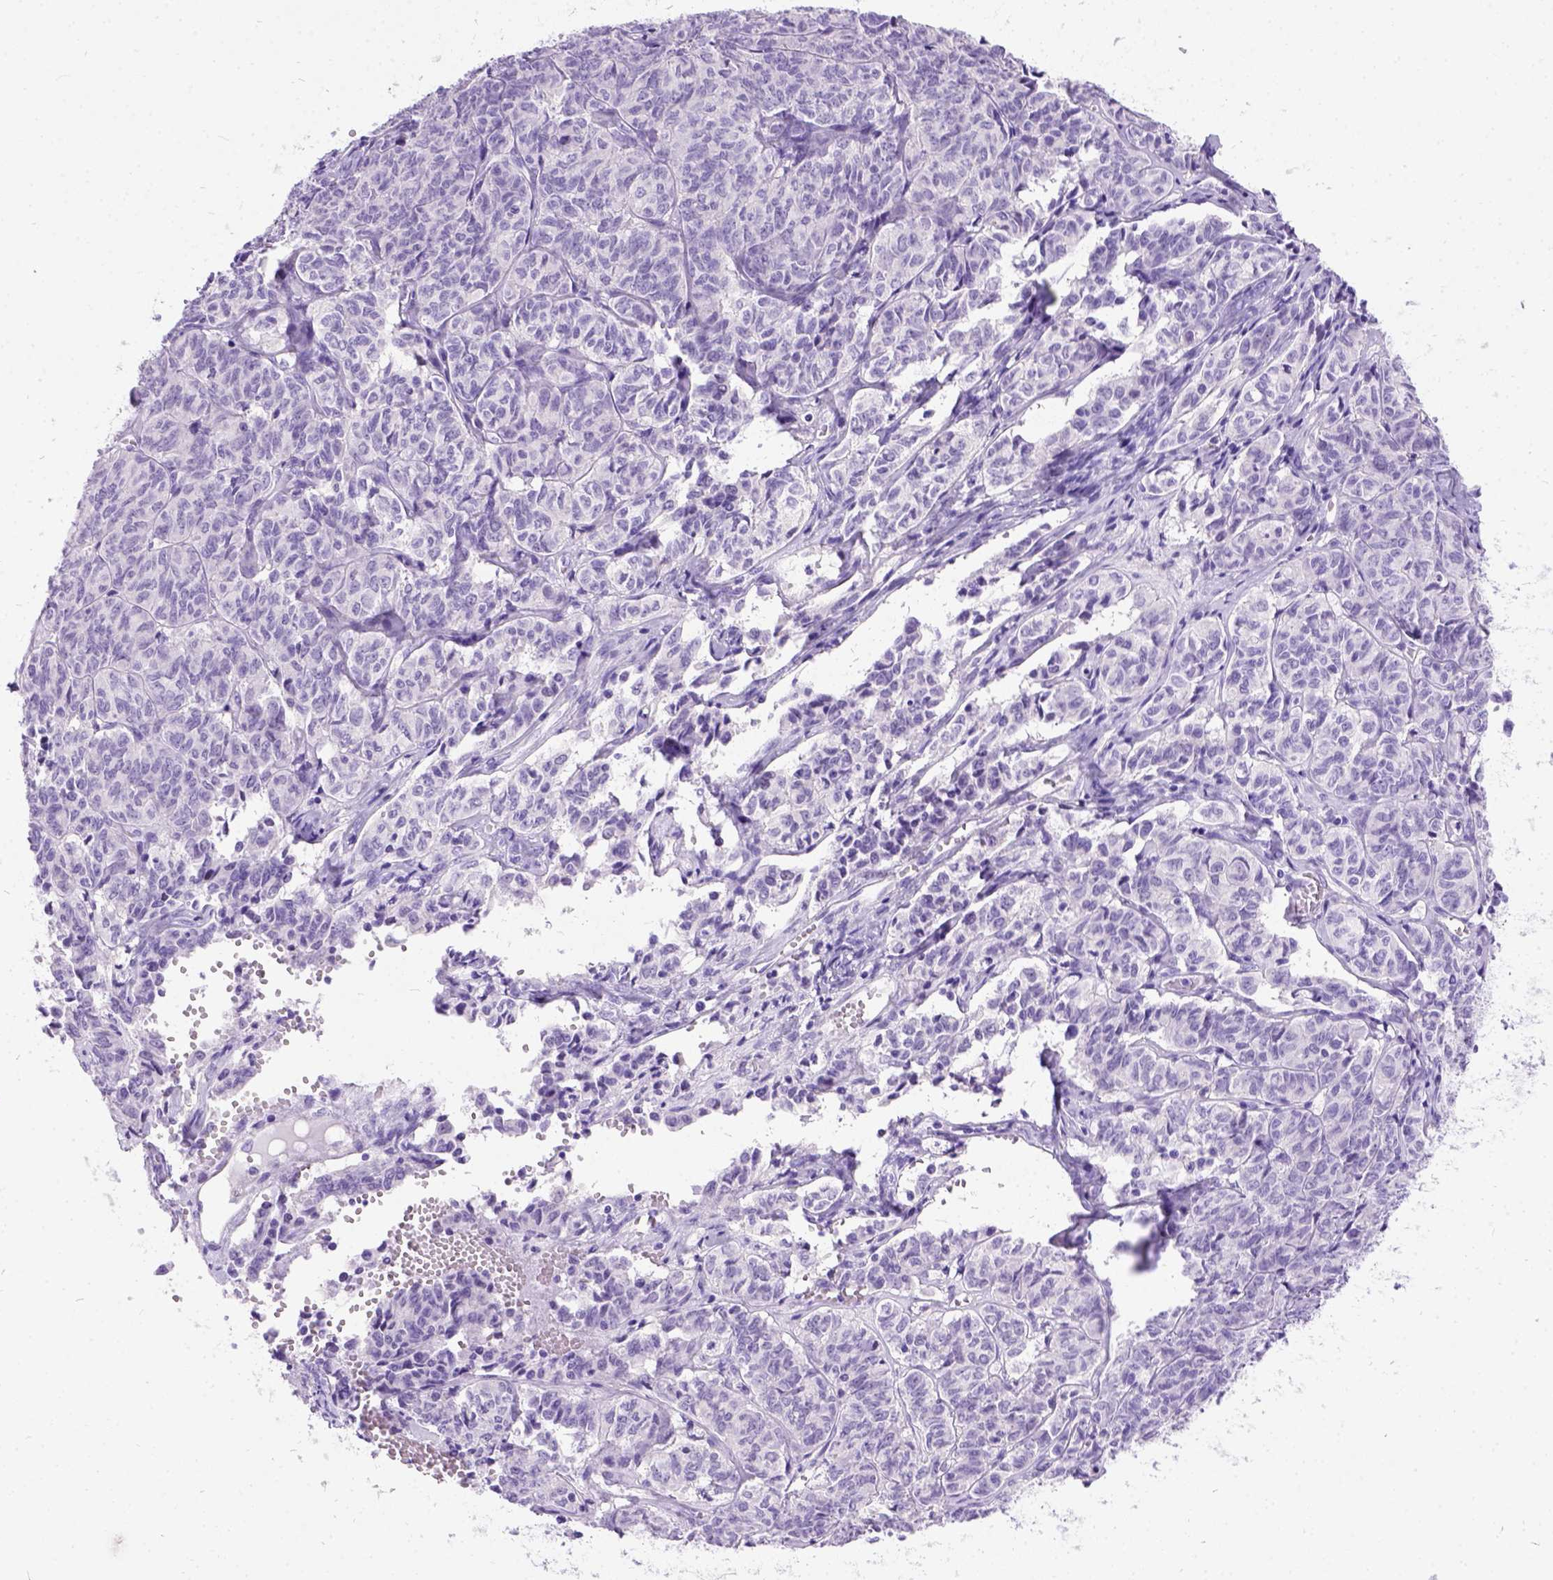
{"staining": {"intensity": "negative", "quantity": "none", "location": "none"}, "tissue": "ovarian cancer", "cell_type": "Tumor cells", "image_type": "cancer", "snomed": [{"axis": "morphology", "description": "Carcinoma, endometroid"}, {"axis": "topography", "description": "Ovary"}], "caption": "Immunohistochemistry (IHC) photomicrograph of ovarian cancer (endometroid carcinoma) stained for a protein (brown), which exhibits no staining in tumor cells.", "gene": "PRG2", "patient": {"sex": "female", "age": 80}}